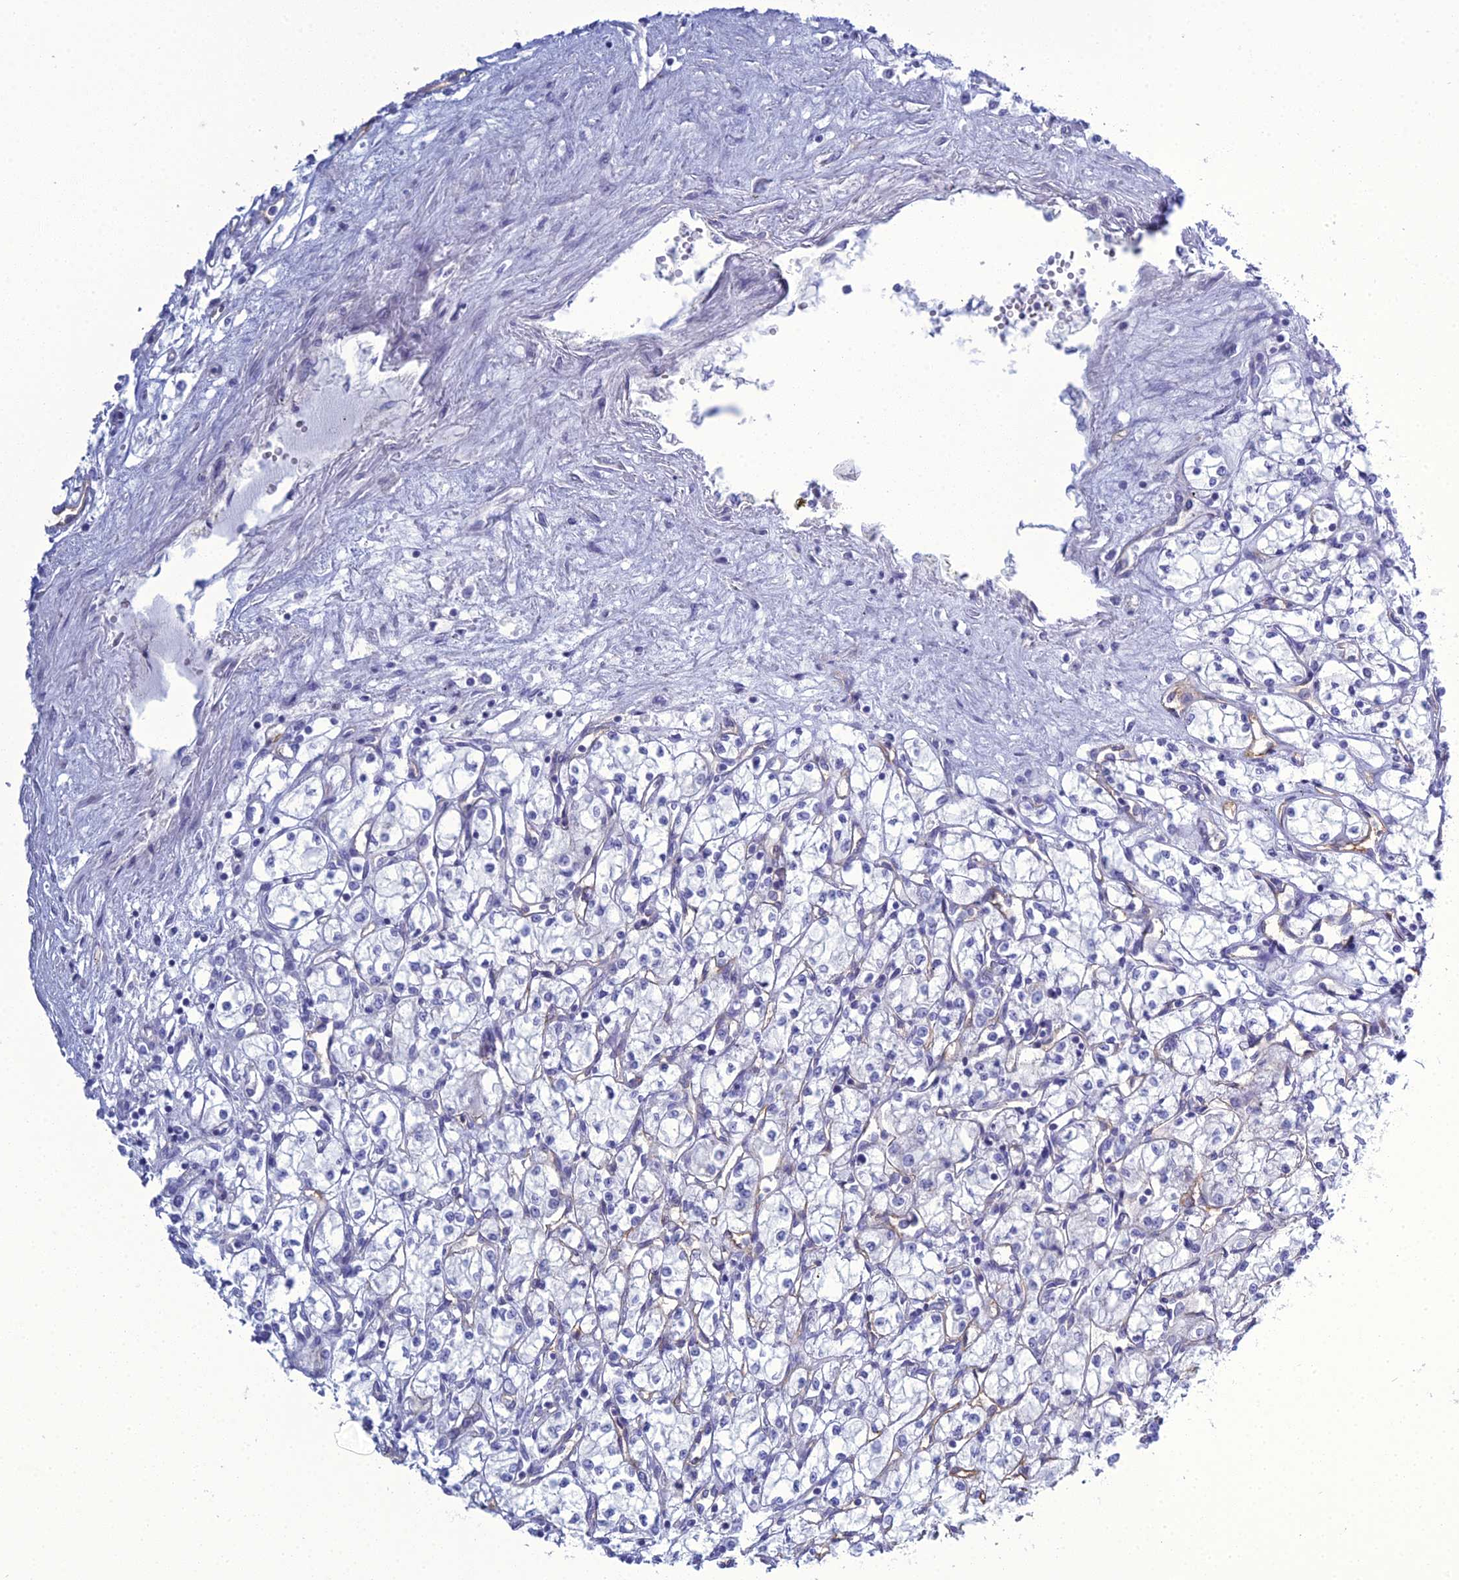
{"staining": {"intensity": "negative", "quantity": "none", "location": "none"}, "tissue": "renal cancer", "cell_type": "Tumor cells", "image_type": "cancer", "snomed": [{"axis": "morphology", "description": "Adenocarcinoma, NOS"}, {"axis": "topography", "description": "Kidney"}], "caption": "Image shows no protein positivity in tumor cells of renal cancer tissue.", "gene": "ACE", "patient": {"sex": "male", "age": 59}}